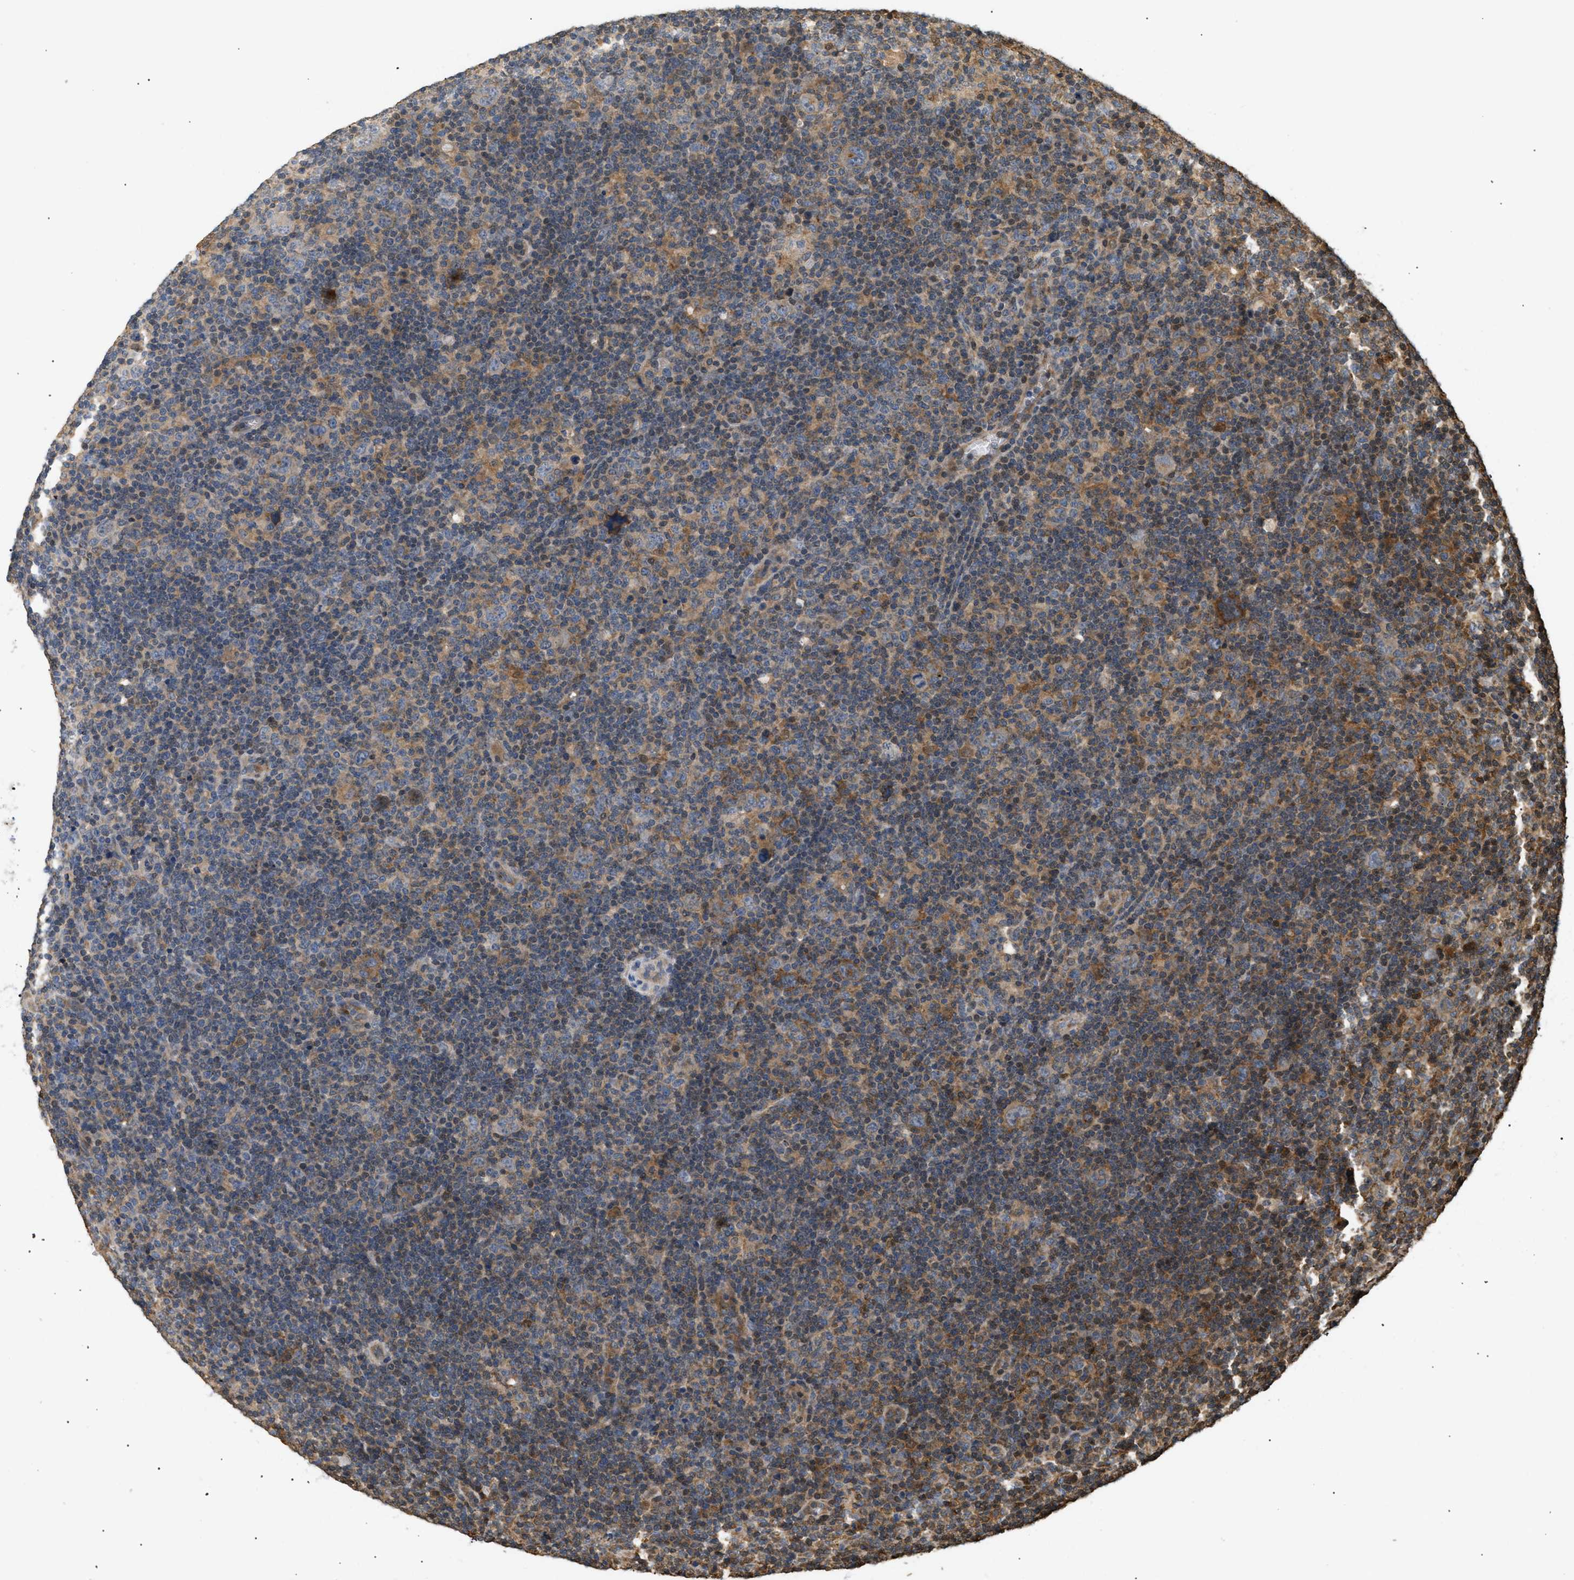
{"staining": {"intensity": "weak", "quantity": "25%-75%", "location": "cytoplasmic/membranous"}, "tissue": "lymphoma", "cell_type": "Tumor cells", "image_type": "cancer", "snomed": [{"axis": "morphology", "description": "Hodgkin's disease, NOS"}, {"axis": "topography", "description": "Lymph node"}], "caption": "Protein analysis of lymphoma tissue shows weak cytoplasmic/membranous expression in approximately 25%-75% of tumor cells.", "gene": "FARS2", "patient": {"sex": "female", "age": 57}}